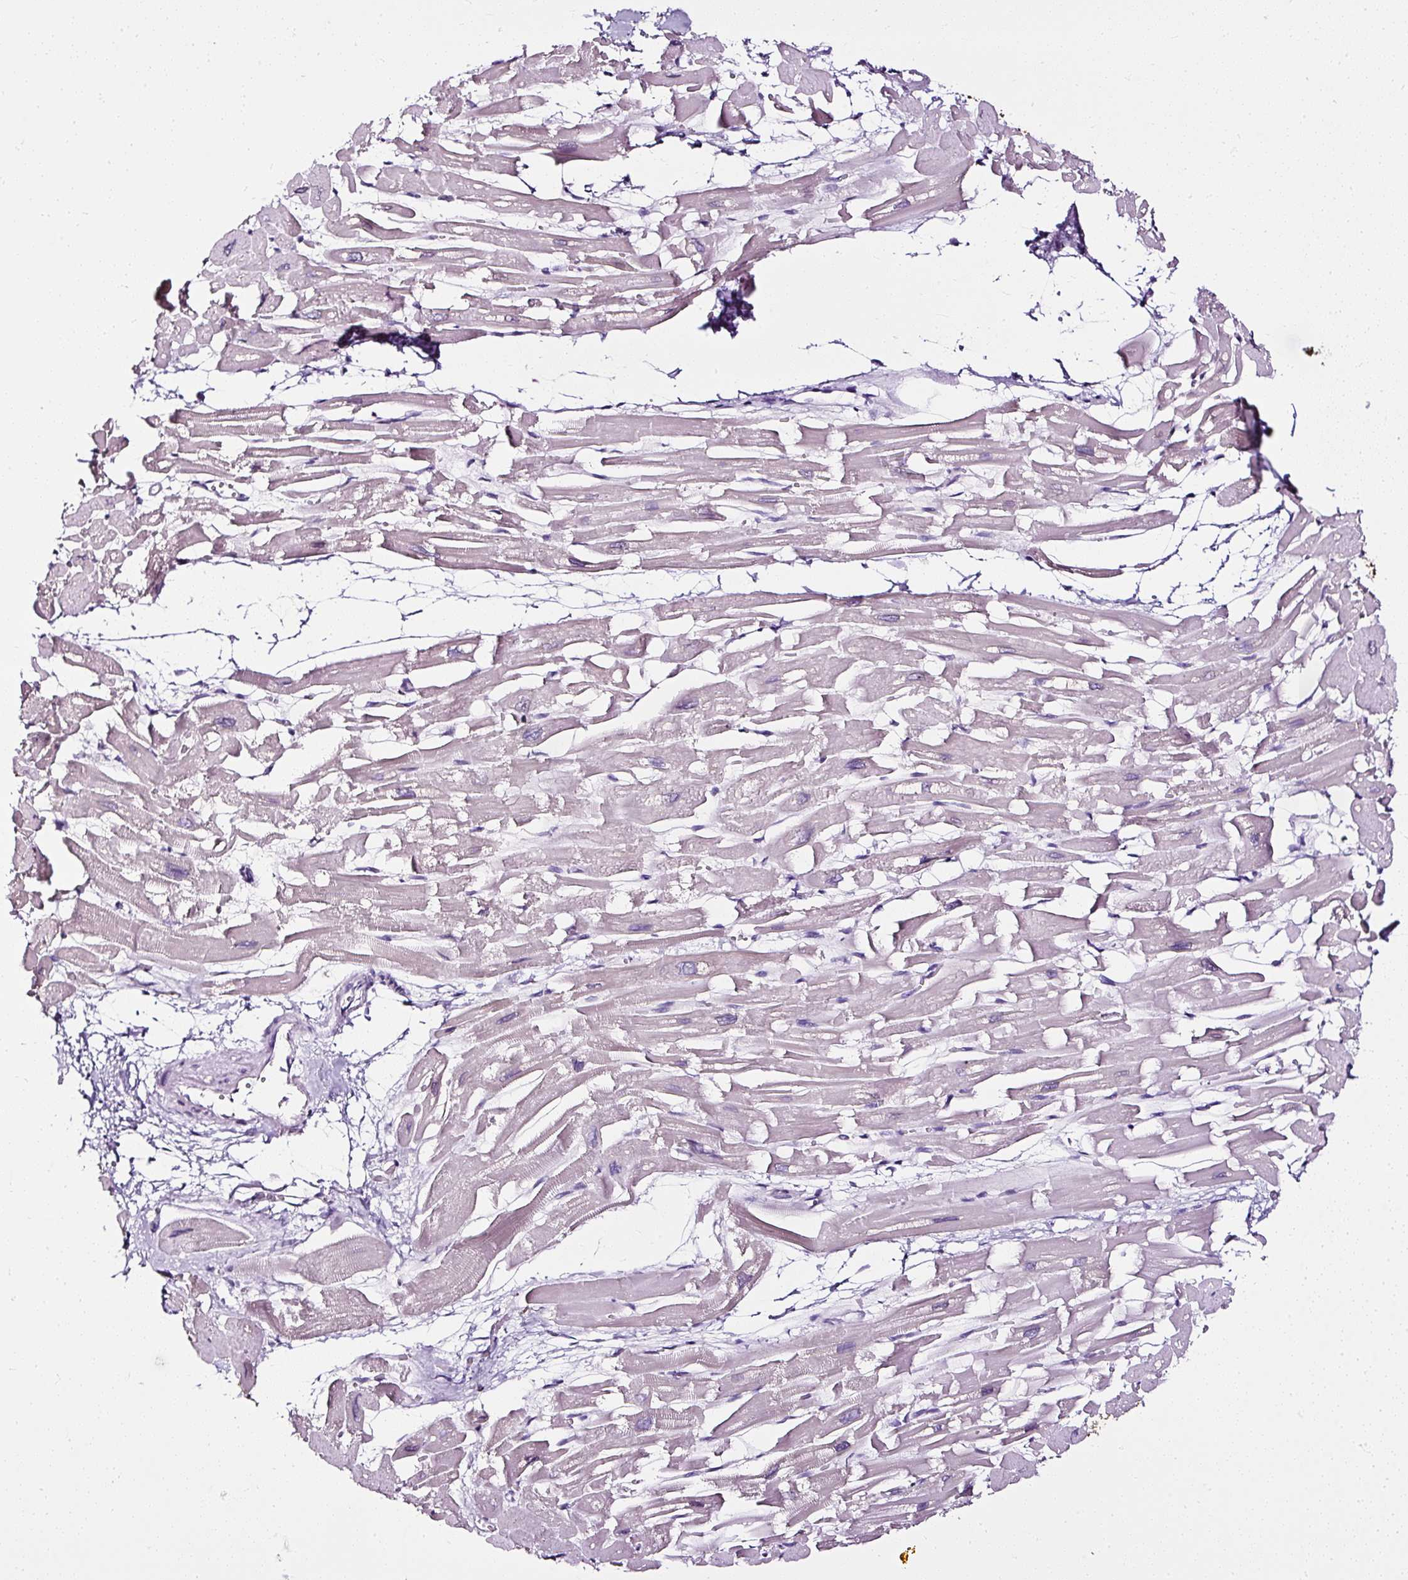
{"staining": {"intensity": "weak", "quantity": "<25%", "location": "cytoplasmic/membranous"}, "tissue": "heart muscle", "cell_type": "Cardiomyocytes", "image_type": "normal", "snomed": [{"axis": "morphology", "description": "Normal tissue, NOS"}, {"axis": "topography", "description": "Heart"}], "caption": "IHC image of benign heart muscle: human heart muscle stained with DAB (3,3'-diaminobenzidine) exhibits no significant protein positivity in cardiomyocytes.", "gene": "ATP2A1", "patient": {"sex": "male", "age": 54}}